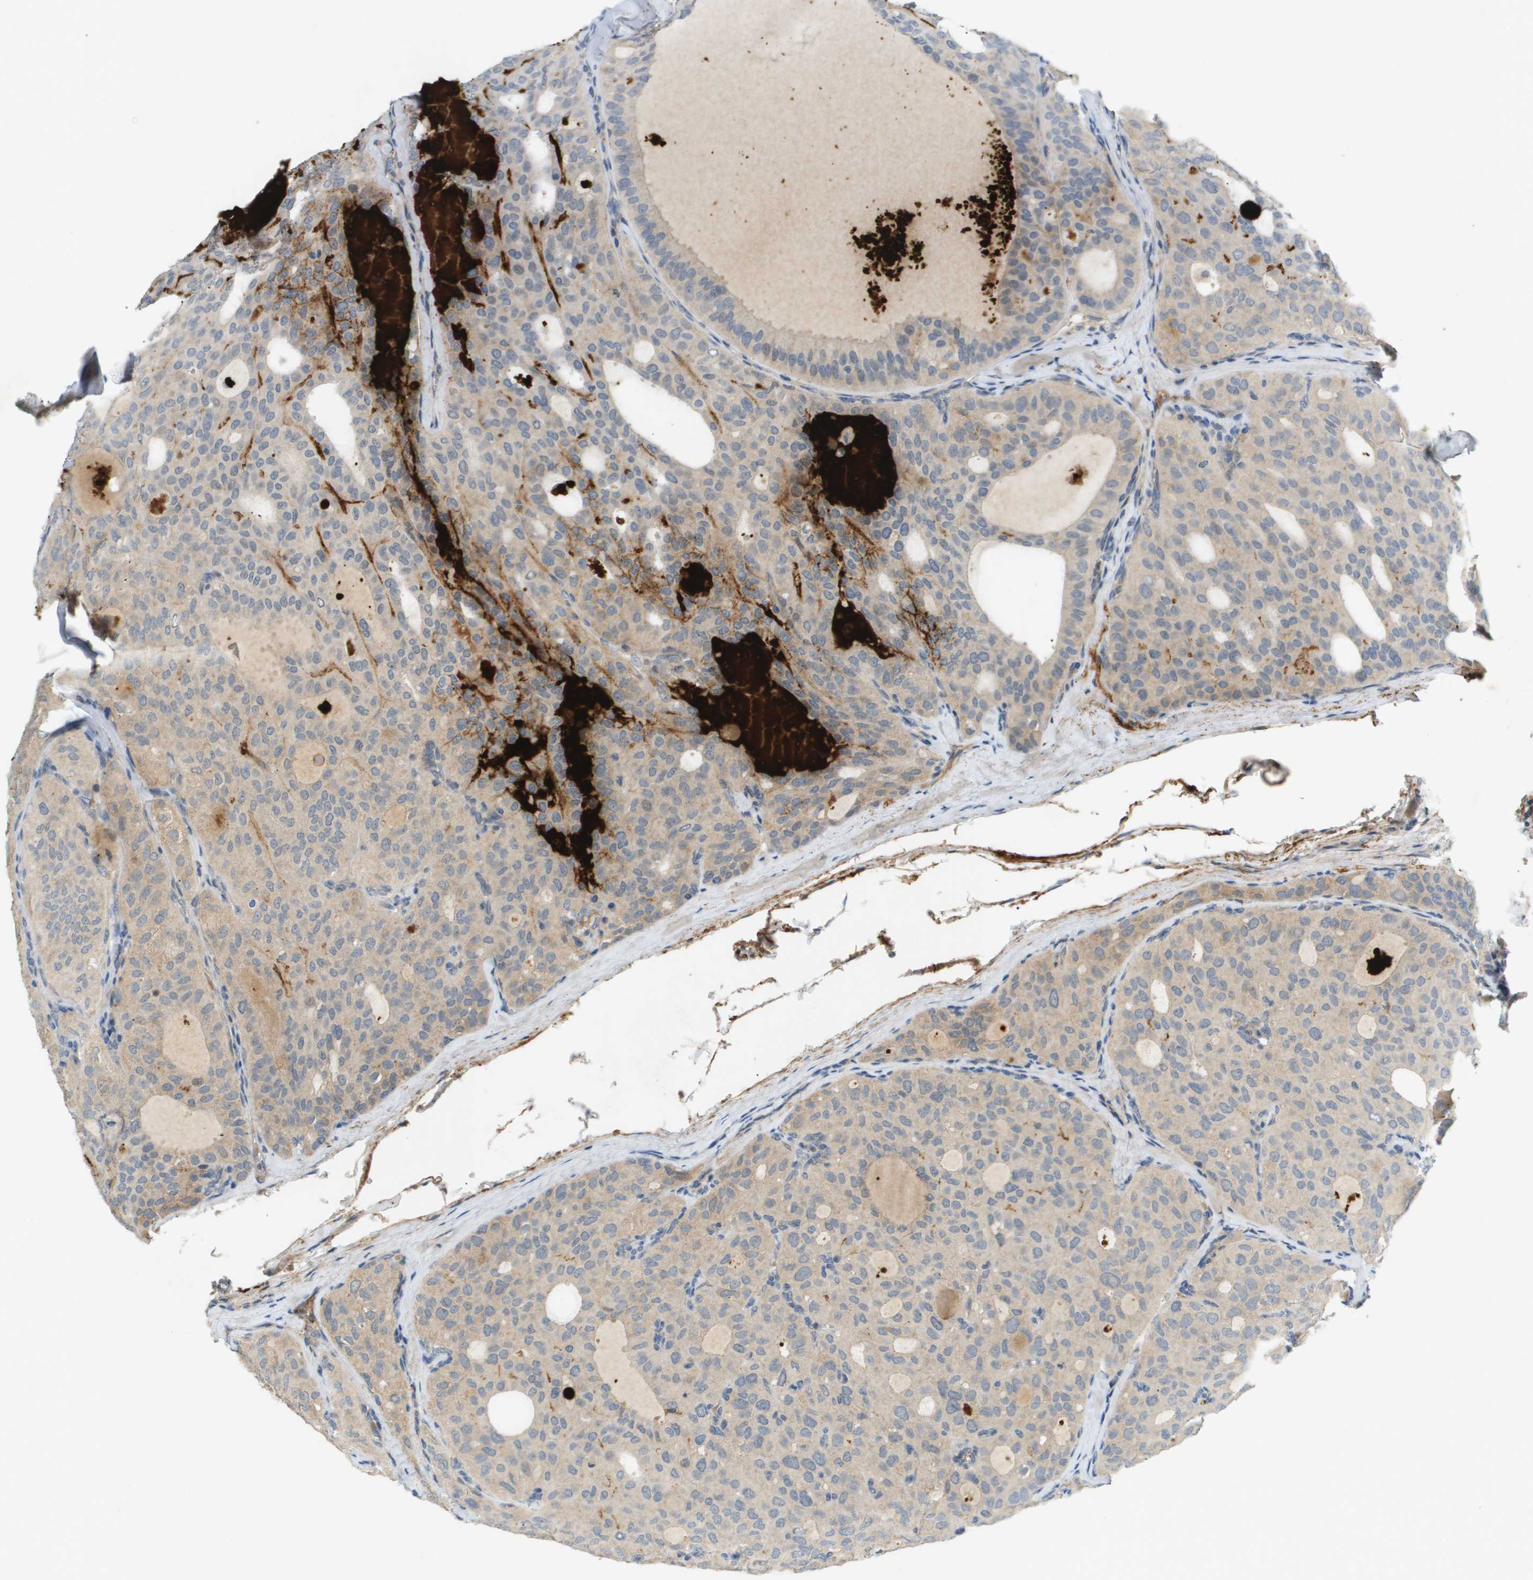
{"staining": {"intensity": "weak", "quantity": "<25%", "location": "cytoplasmic/membranous"}, "tissue": "thyroid cancer", "cell_type": "Tumor cells", "image_type": "cancer", "snomed": [{"axis": "morphology", "description": "Follicular adenoma carcinoma, NOS"}, {"axis": "topography", "description": "Thyroid gland"}], "caption": "A photomicrograph of human follicular adenoma carcinoma (thyroid) is negative for staining in tumor cells. Nuclei are stained in blue.", "gene": "VTN", "patient": {"sex": "male", "age": 75}}